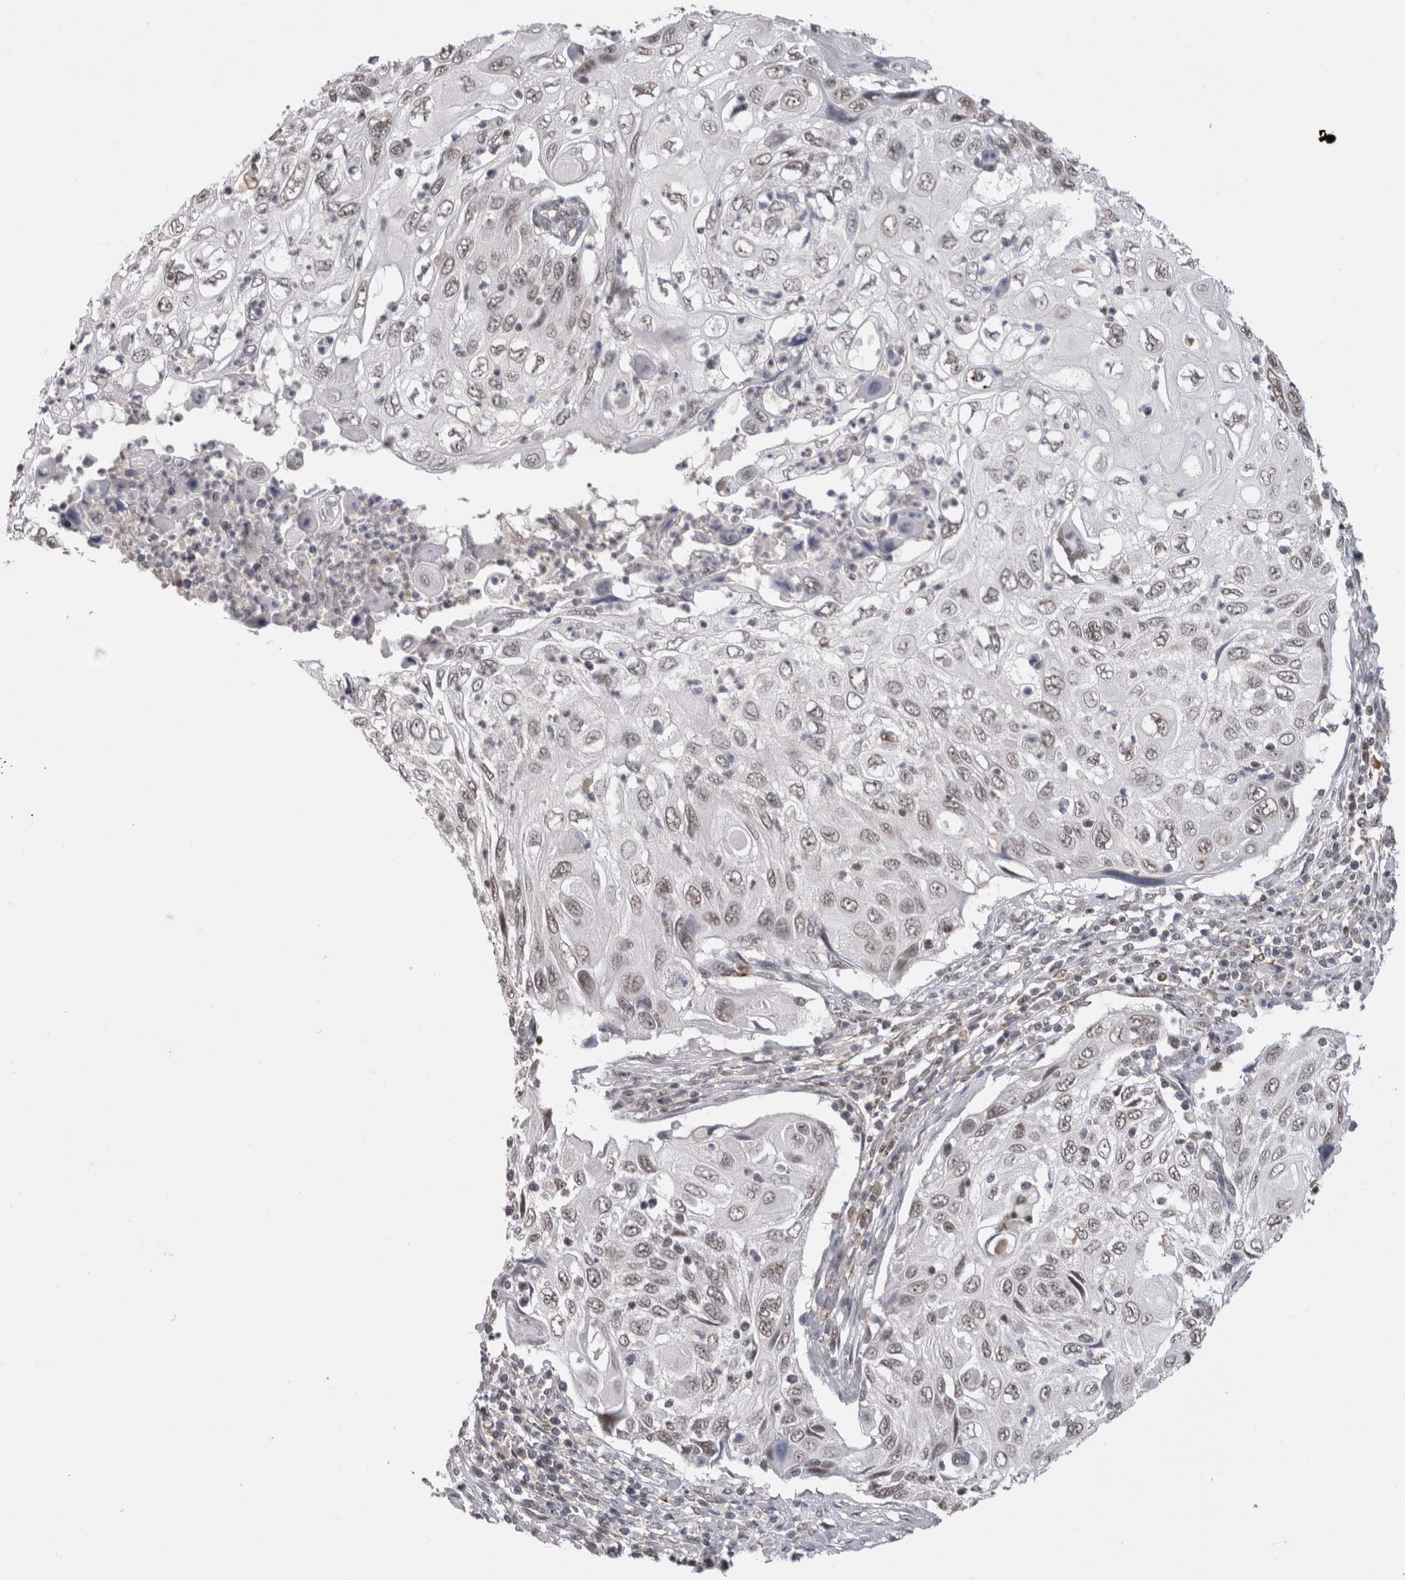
{"staining": {"intensity": "weak", "quantity": "<25%", "location": "nuclear"}, "tissue": "cervical cancer", "cell_type": "Tumor cells", "image_type": "cancer", "snomed": [{"axis": "morphology", "description": "Squamous cell carcinoma, NOS"}, {"axis": "topography", "description": "Cervix"}], "caption": "Immunohistochemical staining of cervical cancer displays no significant staining in tumor cells. (Immunohistochemistry, brightfield microscopy, high magnification).", "gene": "DAXX", "patient": {"sex": "female", "age": 70}}